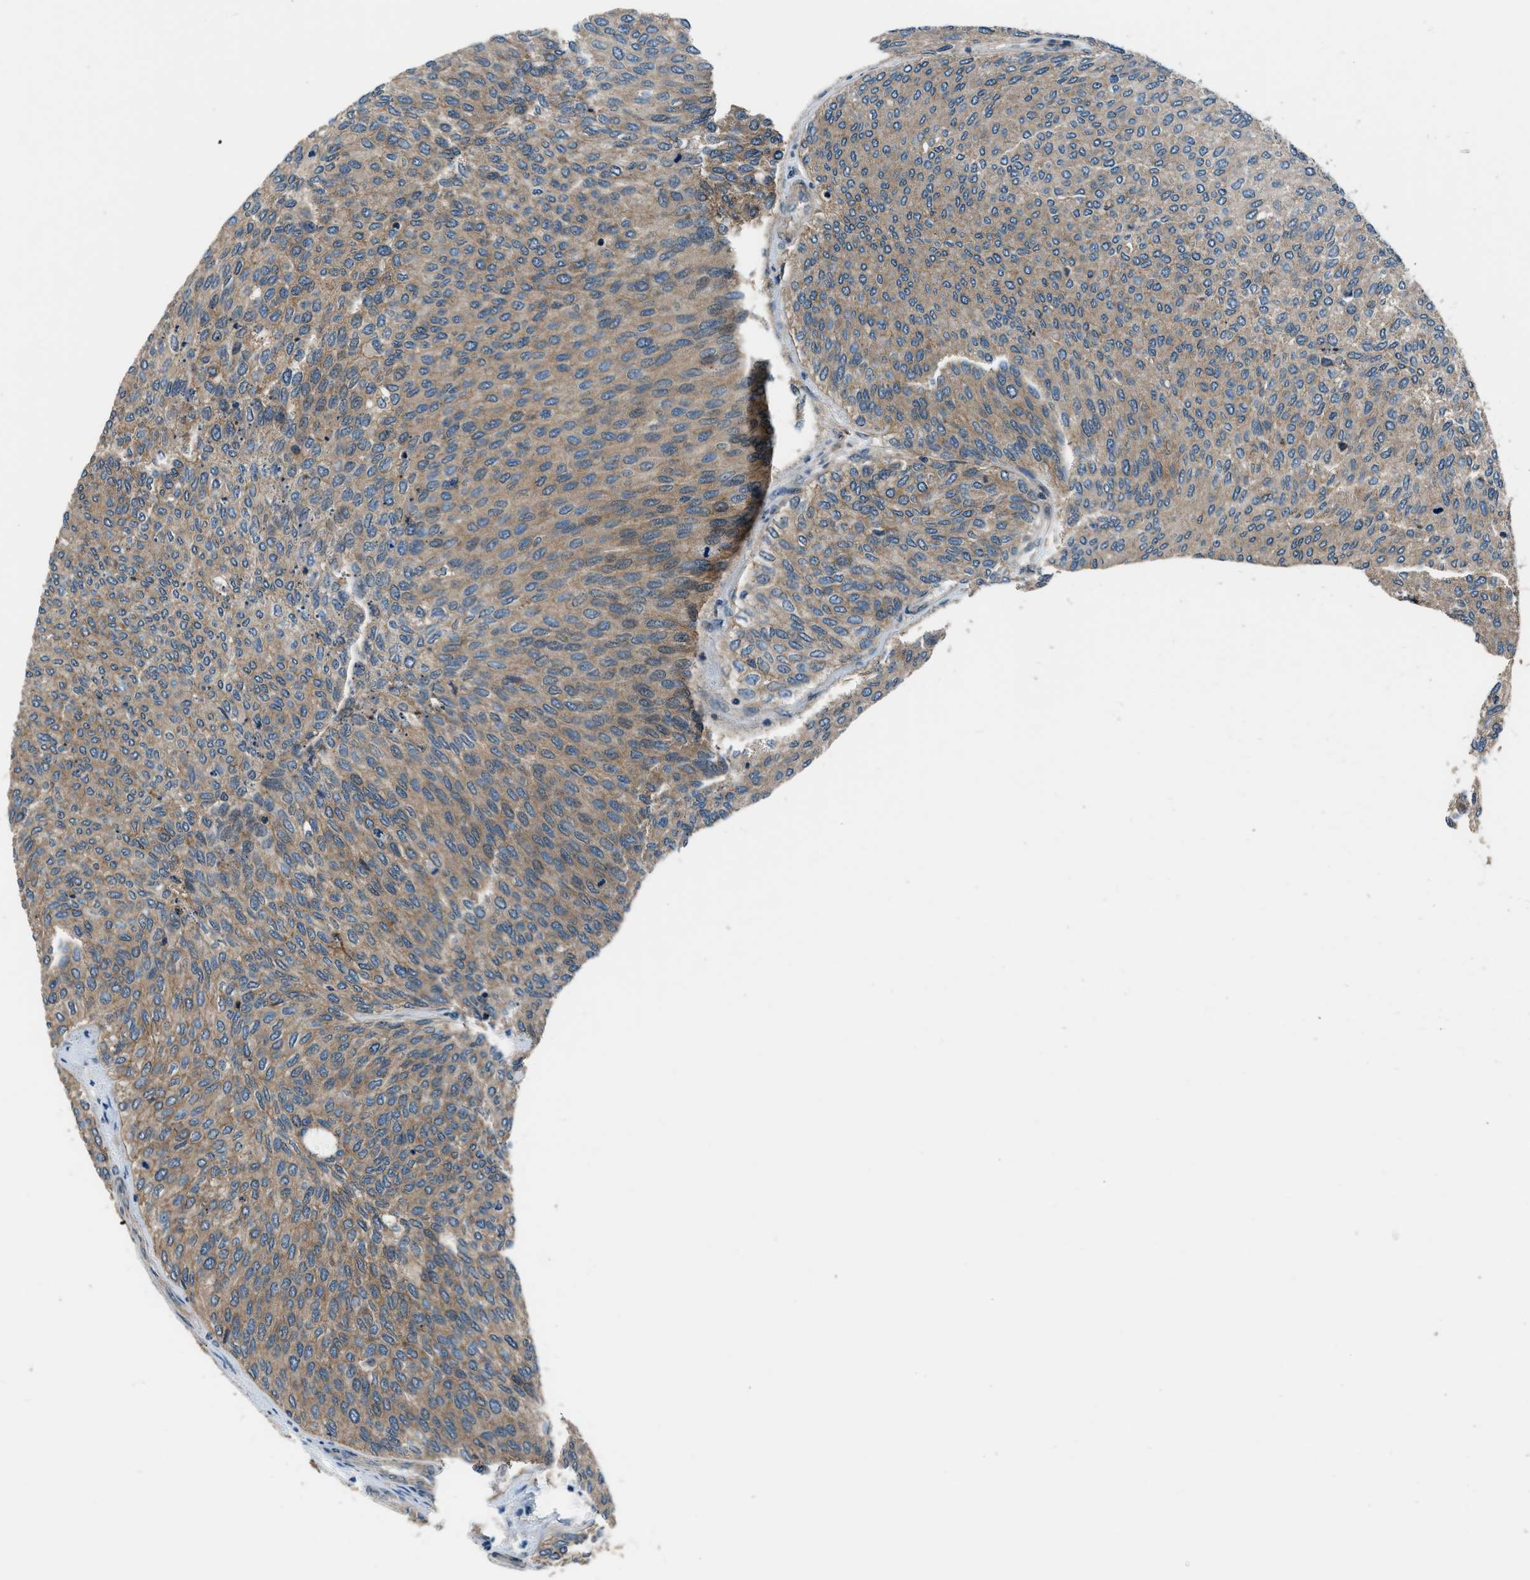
{"staining": {"intensity": "moderate", "quantity": "25%-75%", "location": "cytoplasmic/membranous"}, "tissue": "urothelial cancer", "cell_type": "Tumor cells", "image_type": "cancer", "snomed": [{"axis": "morphology", "description": "Urothelial carcinoma, Low grade"}, {"axis": "topography", "description": "Urinary bladder"}], "caption": "Urothelial carcinoma (low-grade) was stained to show a protein in brown. There is medium levels of moderate cytoplasmic/membranous expression in about 25%-75% of tumor cells.", "gene": "ARHGEF11", "patient": {"sex": "female", "age": 79}}